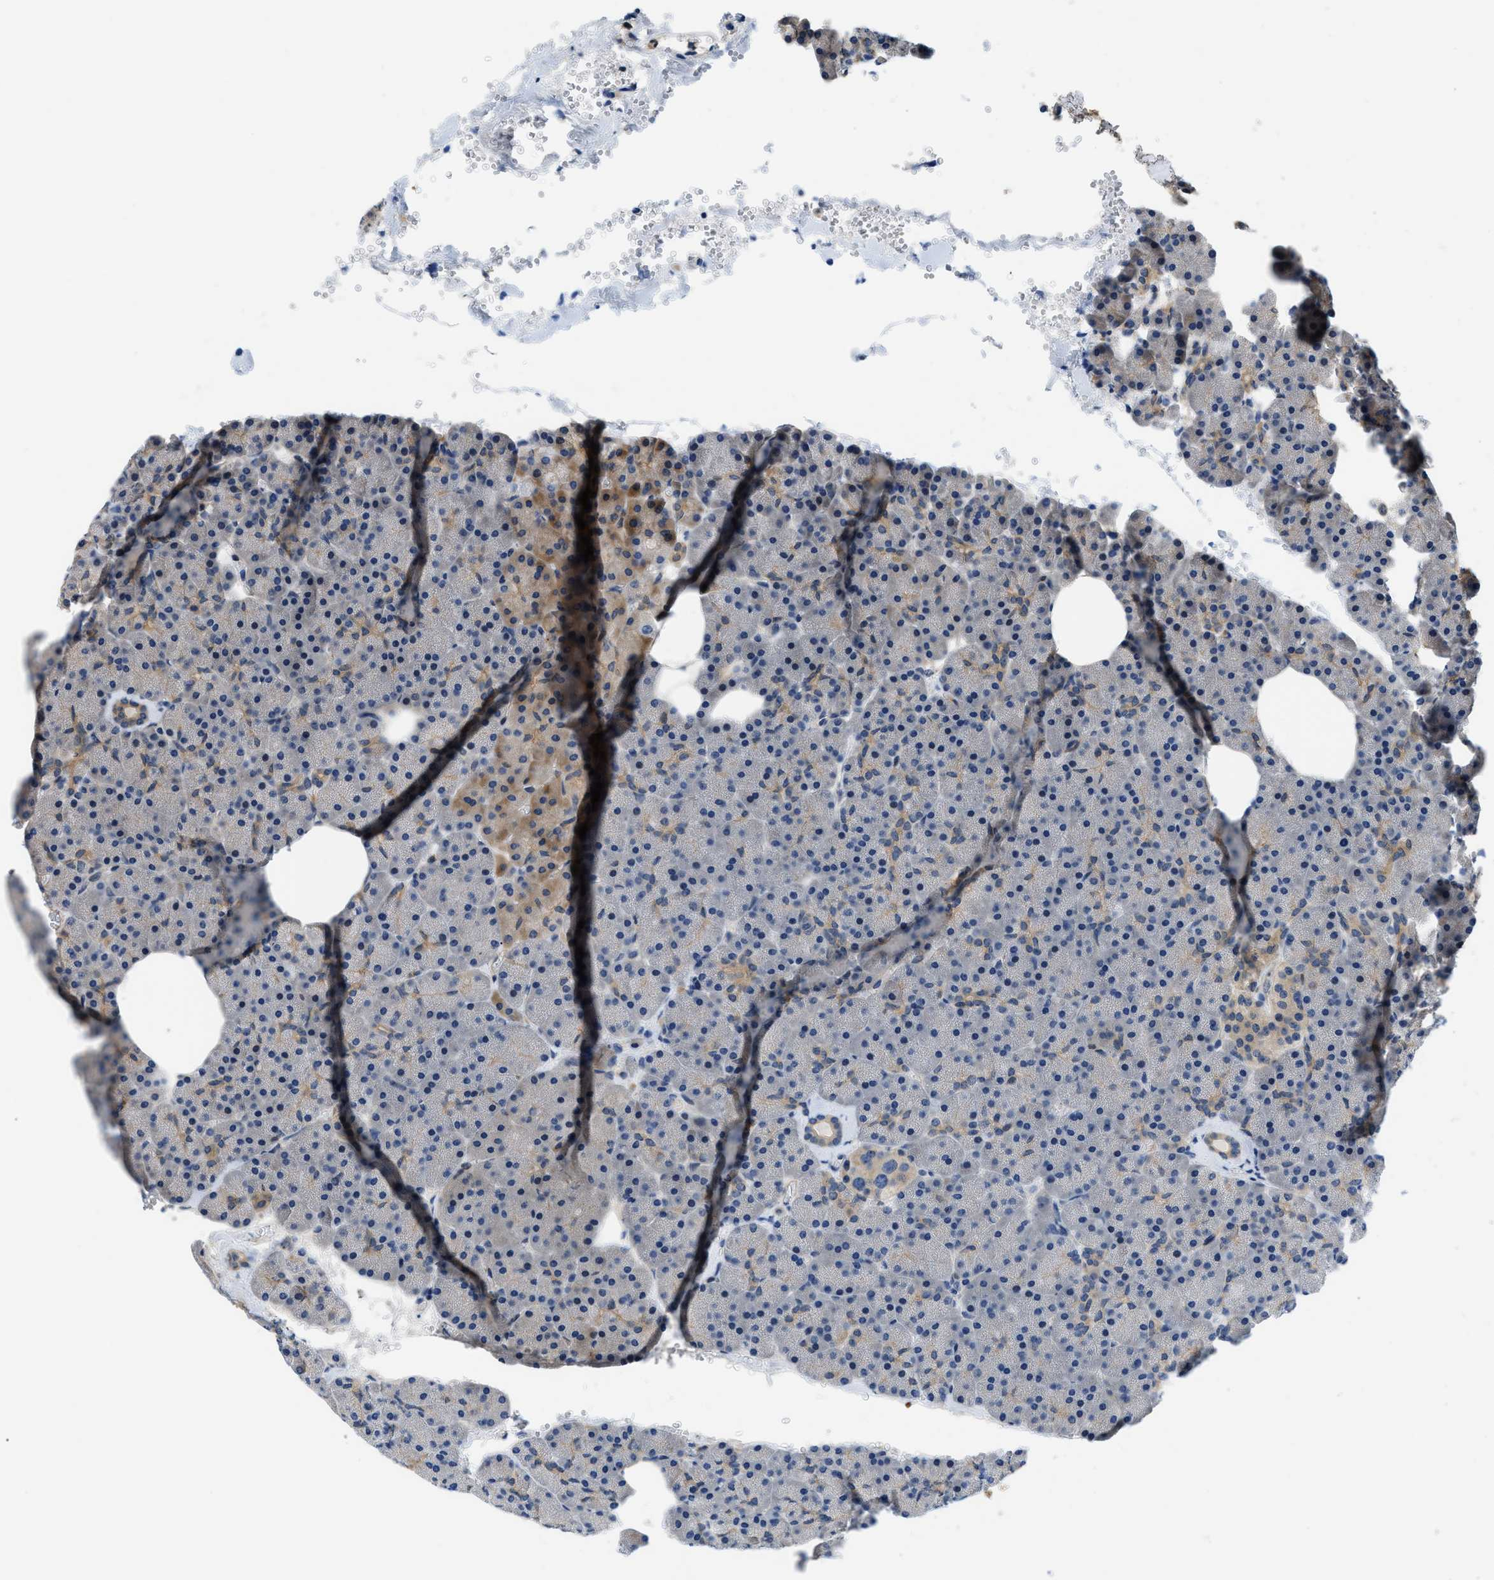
{"staining": {"intensity": "weak", "quantity": "25%-75%", "location": "cytoplasmic/membranous"}, "tissue": "pancreas", "cell_type": "Exocrine glandular cells", "image_type": "normal", "snomed": [{"axis": "morphology", "description": "Normal tissue, NOS"}, {"axis": "topography", "description": "Pancreas"}], "caption": "An IHC micrograph of unremarkable tissue is shown. Protein staining in brown highlights weak cytoplasmic/membranous positivity in pancreas within exocrine glandular cells.", "gene": "GPR31", "patient": {"sex": "female", "age": 35}}